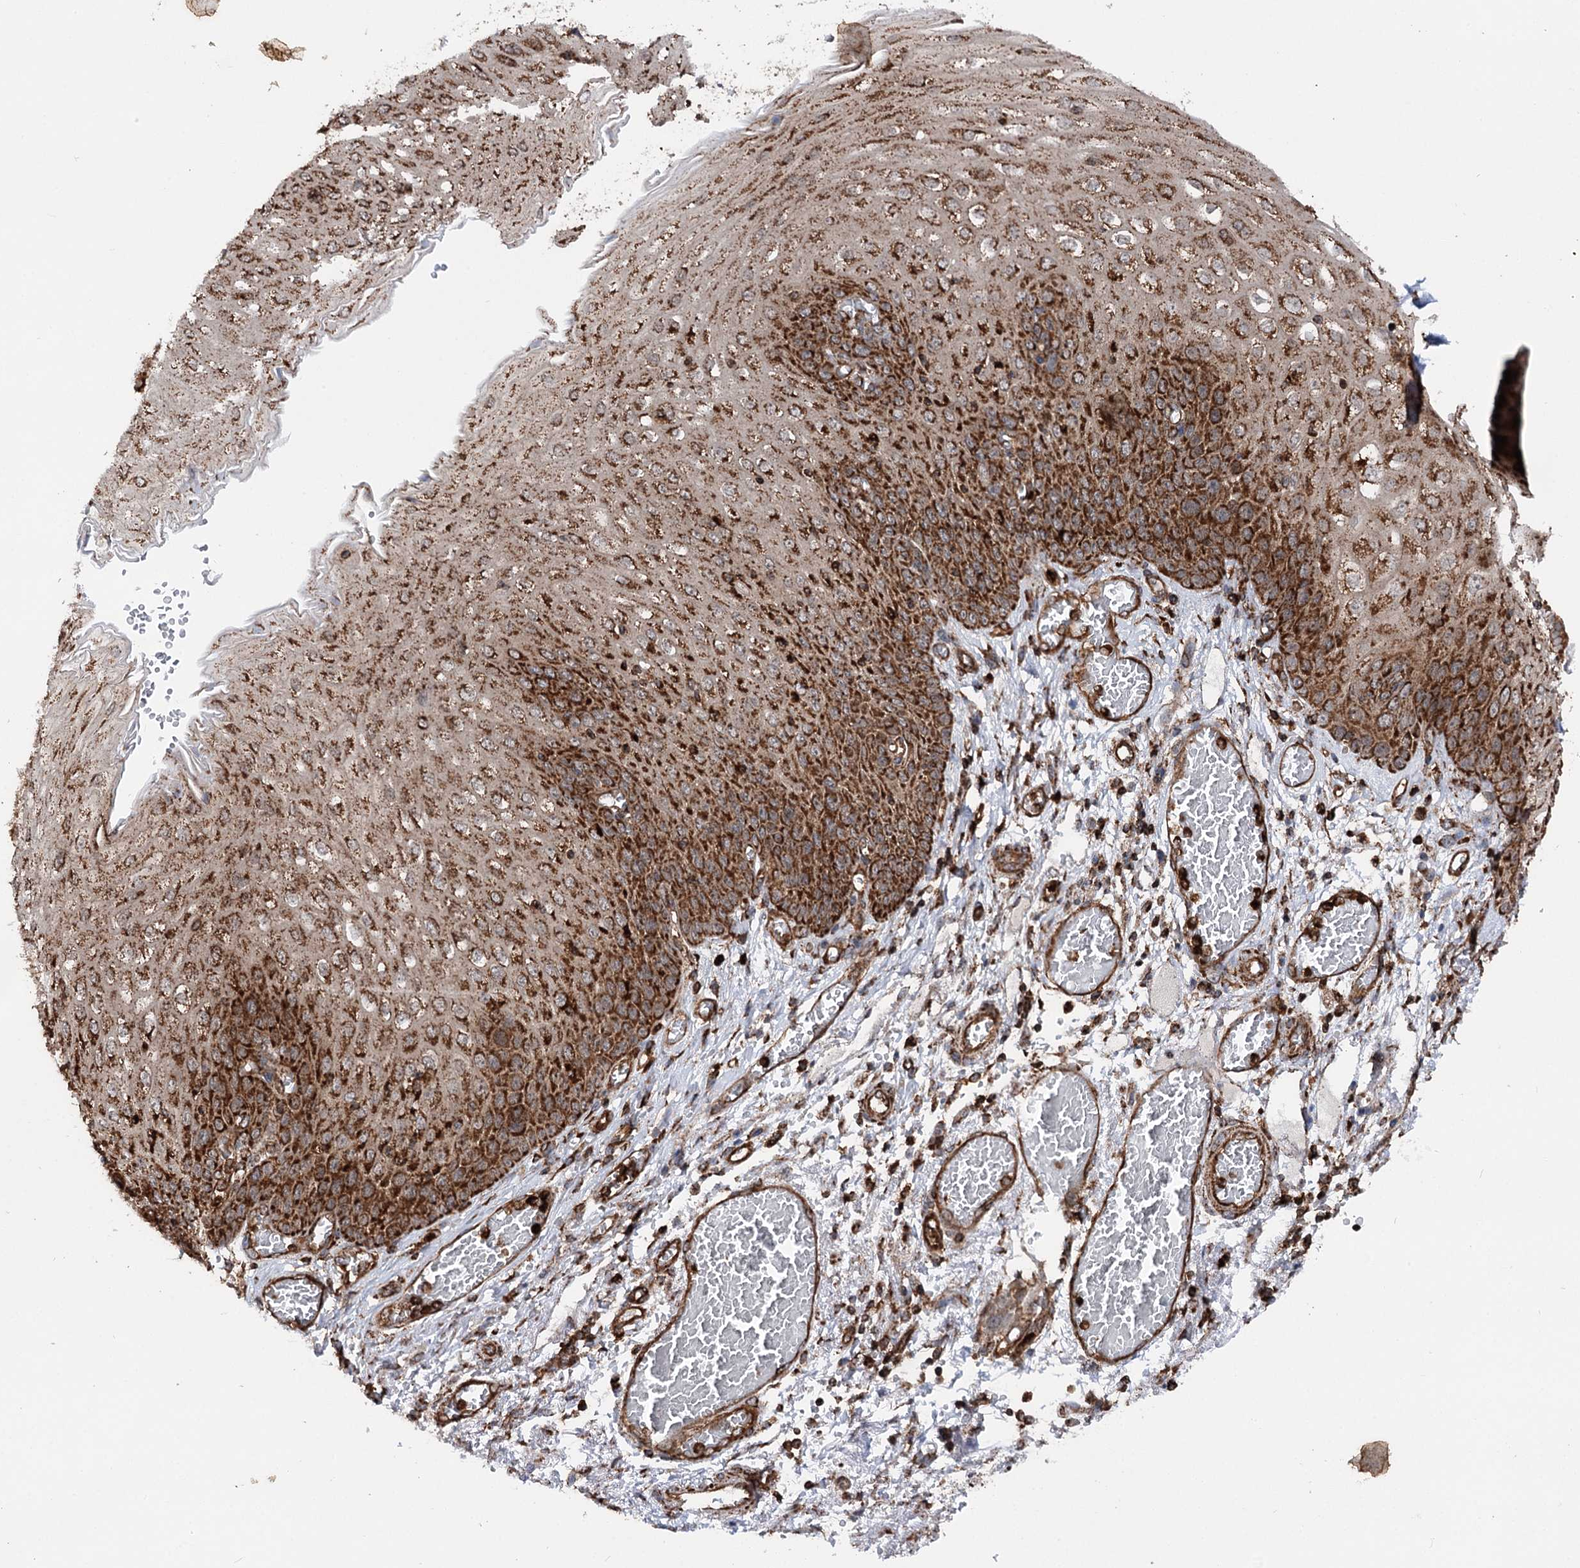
{"staining": {"intensity": "strong", "quantity": ">75%", "location": "cytoplasmic/membranous"}, "tissue": "esophagus", "cell_type": "Squamous epithelial cells", "image_type": "normal", "snomed": [{"axis": "morphology", "description": "Normal tissue, NOS"}, {"axis": "topography", "description": "Esophagus"}], "caption": "Brown immunohistochemical staining in benign human esophagus reveals strong cytoplasmic/membranous staining in about >75% of squamous epithelial cells.", "gene": "FGFR1OP2", "patient": {"sex": "male", "age": 81}}